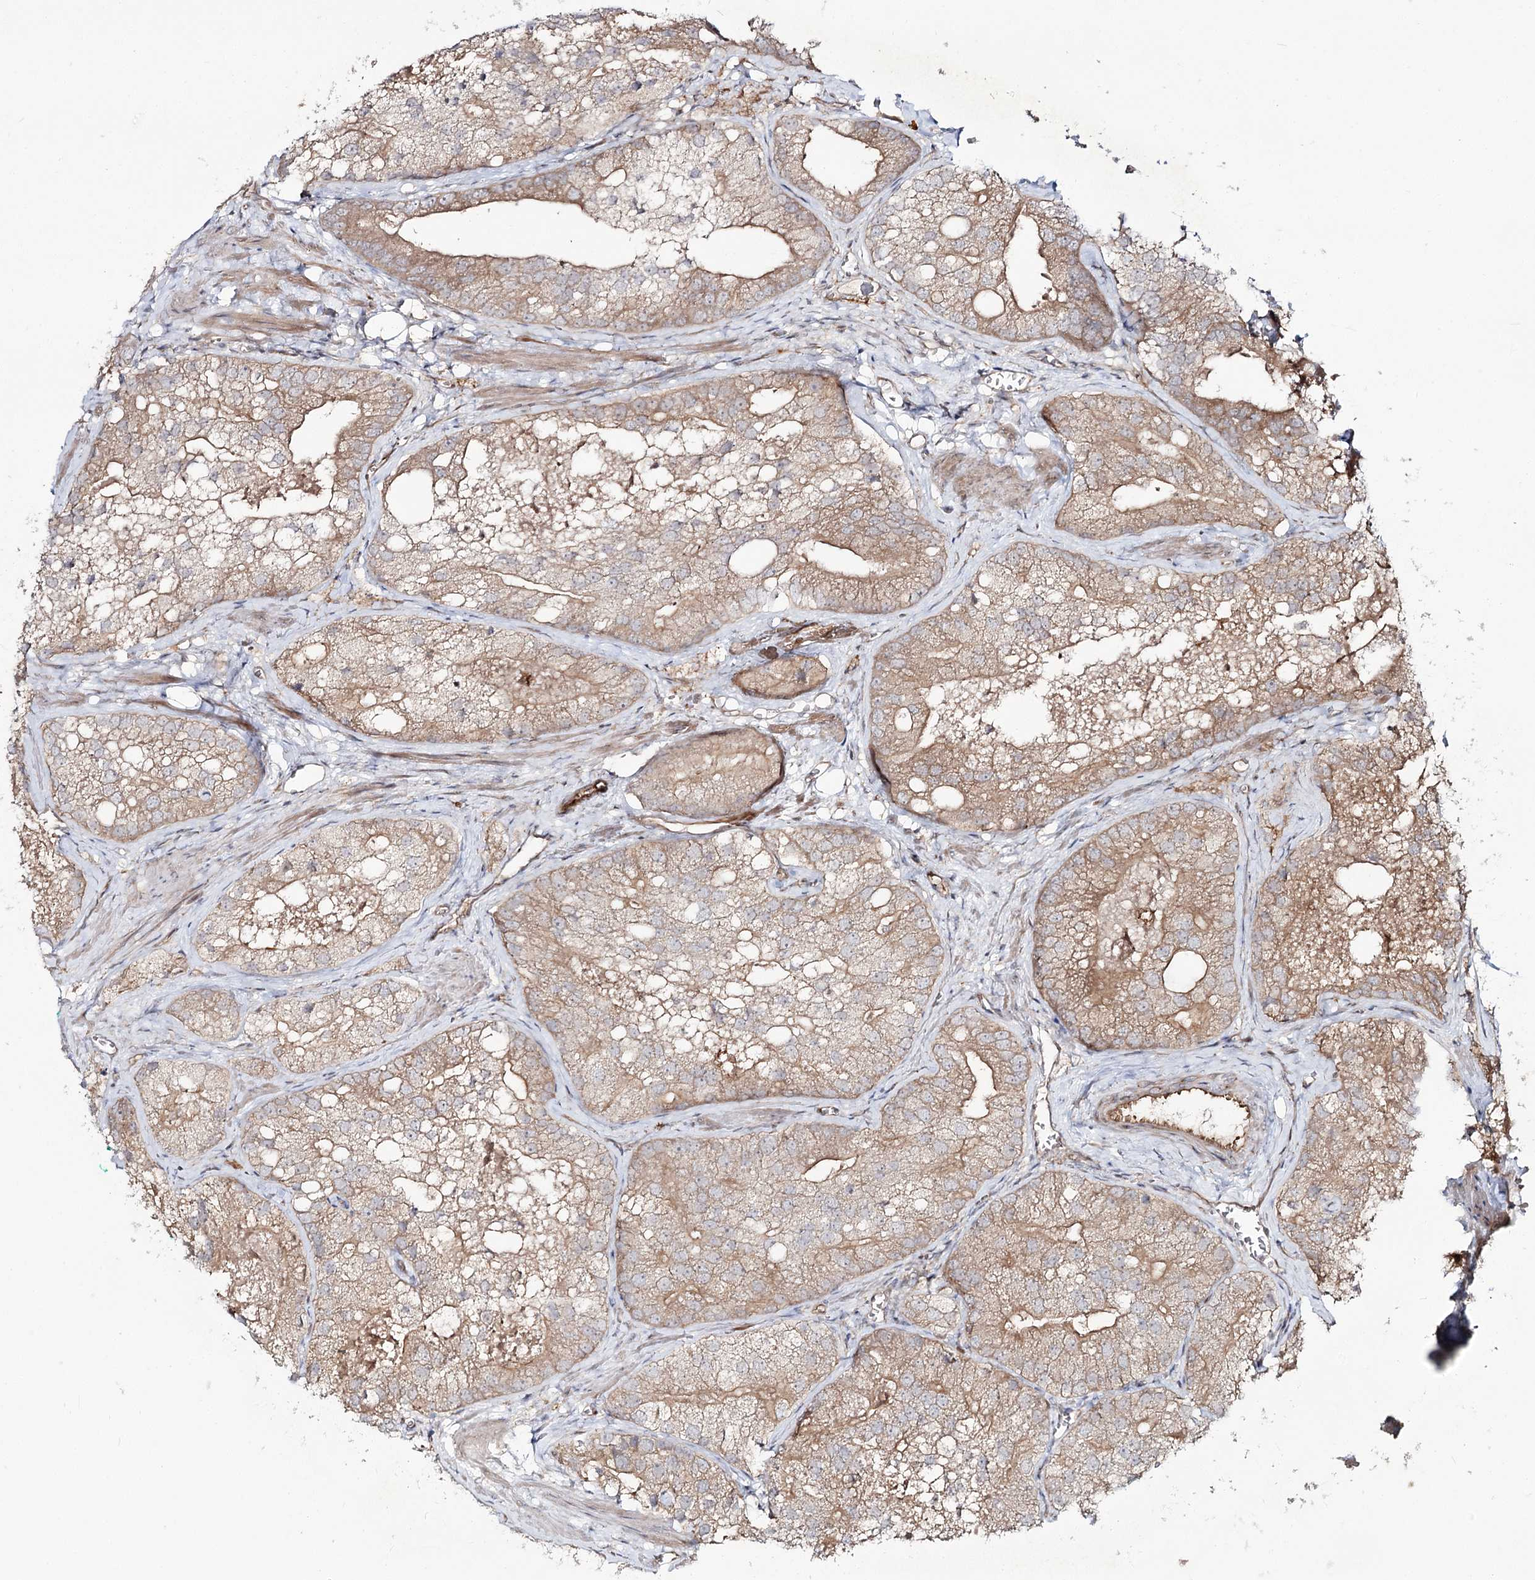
{"staining": {"intensity": "moderate", "quantity": ">75%", "location": "cytoplasmic/membranous"}, "tissue": "prostate cancer", "cell_type": "Tumor cells", "image_type": "cancer", "snomed": [{"axis": "morphology", "description": "Adenocarcinoma, Low grade"}, {"axis": "topography", "description": "Prostate"}], "caption": "Prostate cancer stained with immunohistochemistry (IHC) displays moderate cytoplasmic/membranous positivity in approximately >75% of tumor cells.", "gene": "C11orf80", "patient": {"sex": "male", "age": 69}}